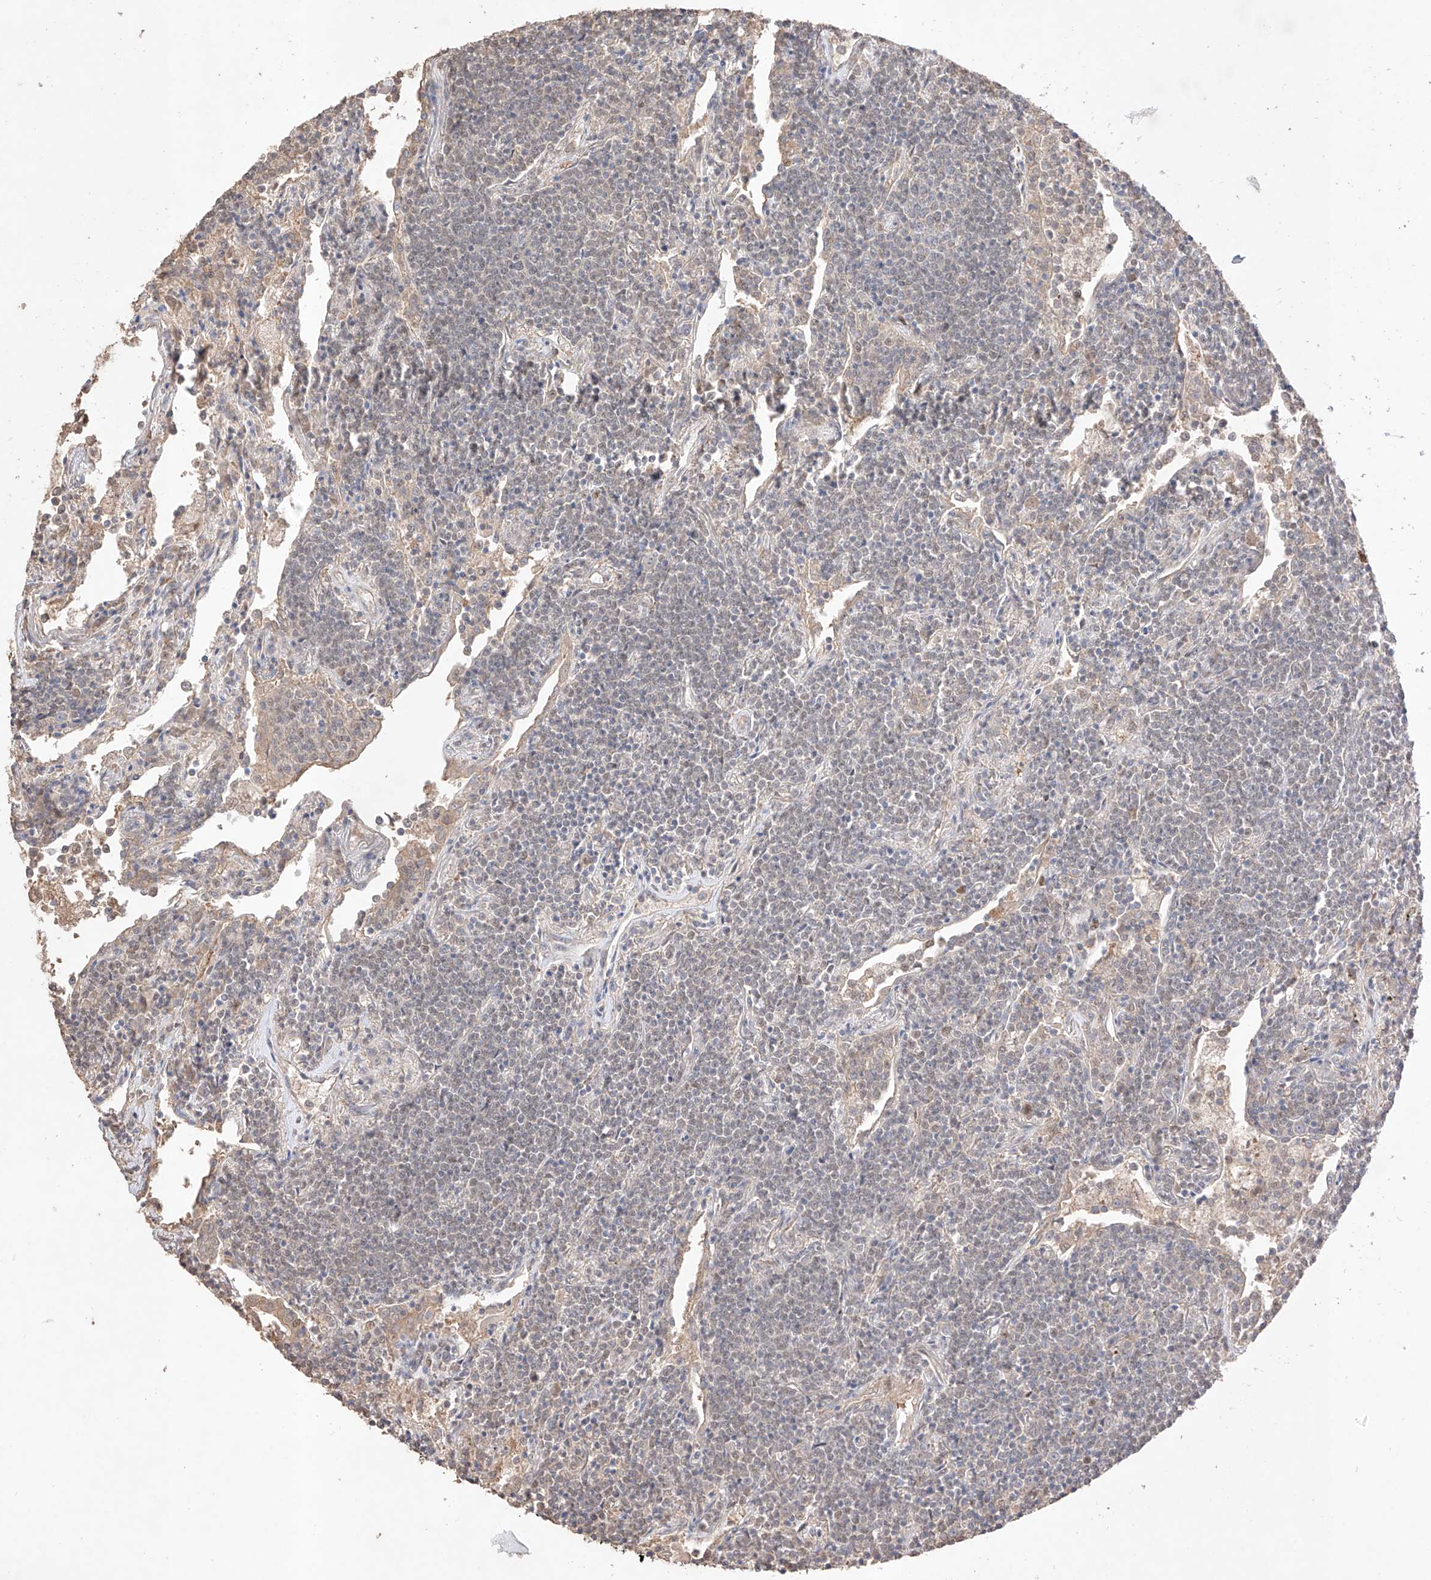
{"staining": {"intensity": "negative", "quantity": "none", "location": "none"}, "tissue": "lymphoma", "cell_type": "Tumor cells", "image_type": "cancer", "snomed": [{"axis": "morphology", "description": "Malignant lymphoma, non-Hodgkin's type, Low grade"}, {"axis": "topography", "description": "Lung"}], "caption": "The image demonstrates no significant expression in tumor cells of lymphoma.", "gene": "APIP", "patient": {"sex": "female", "age": 71}}